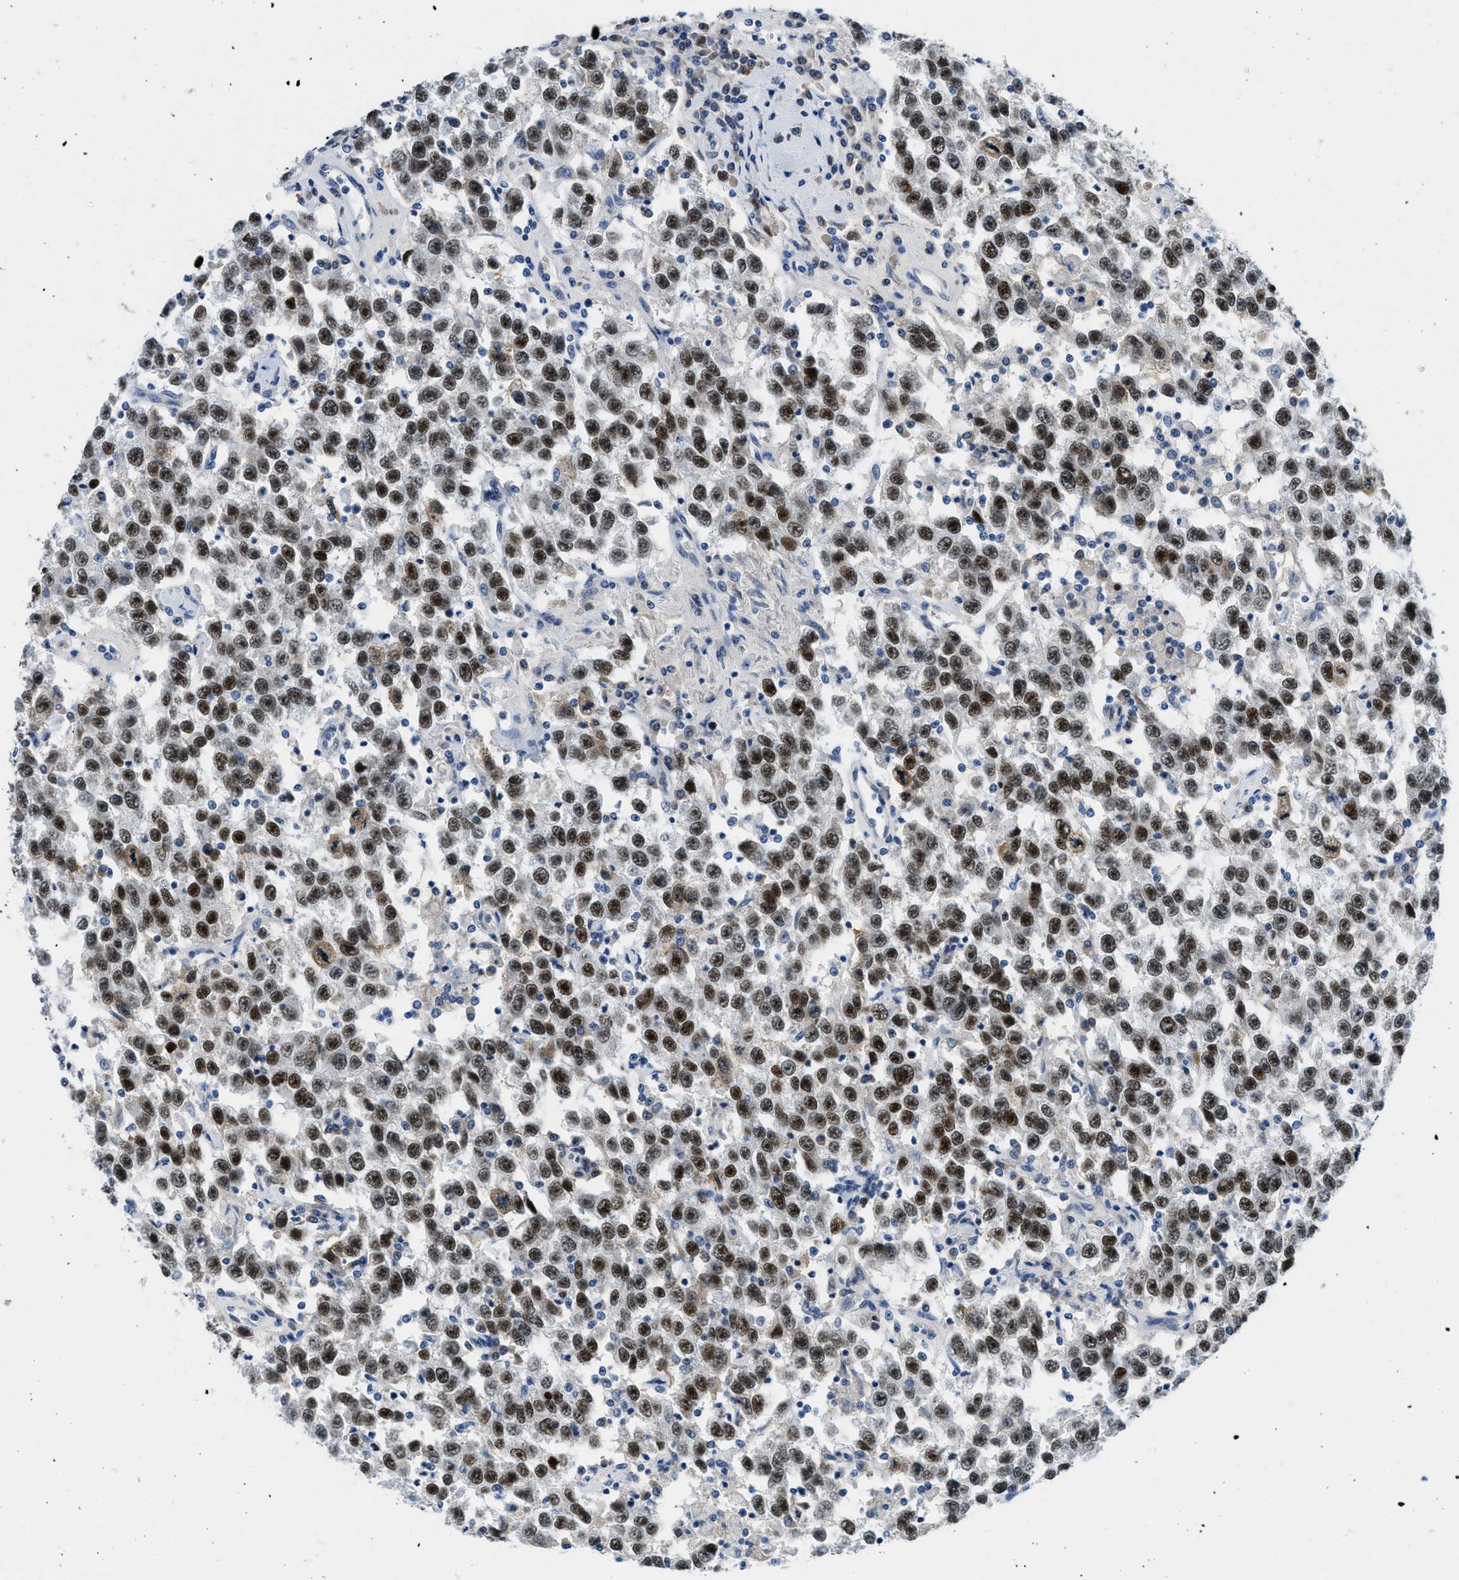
{"staining": {"intensity": "strong", "quantity": ">75%", "location": "nuclear"}, "tissue": "testis cancer", "cell_type": "Tumor cells", "image_type": "cancer", "snomed": [{"axis": "morphology", "description": "Seminoma, NOS"}, {"axis": "topography", "description": "Testis"}], "caption": "Testis seminoma was stained to show a protein in brown. There is high levels of strong nuclear positivity in approximately >75% of tumor cells.", "gene": "SMARCAD1", "patient": {"sex": "male", "age": 41}}